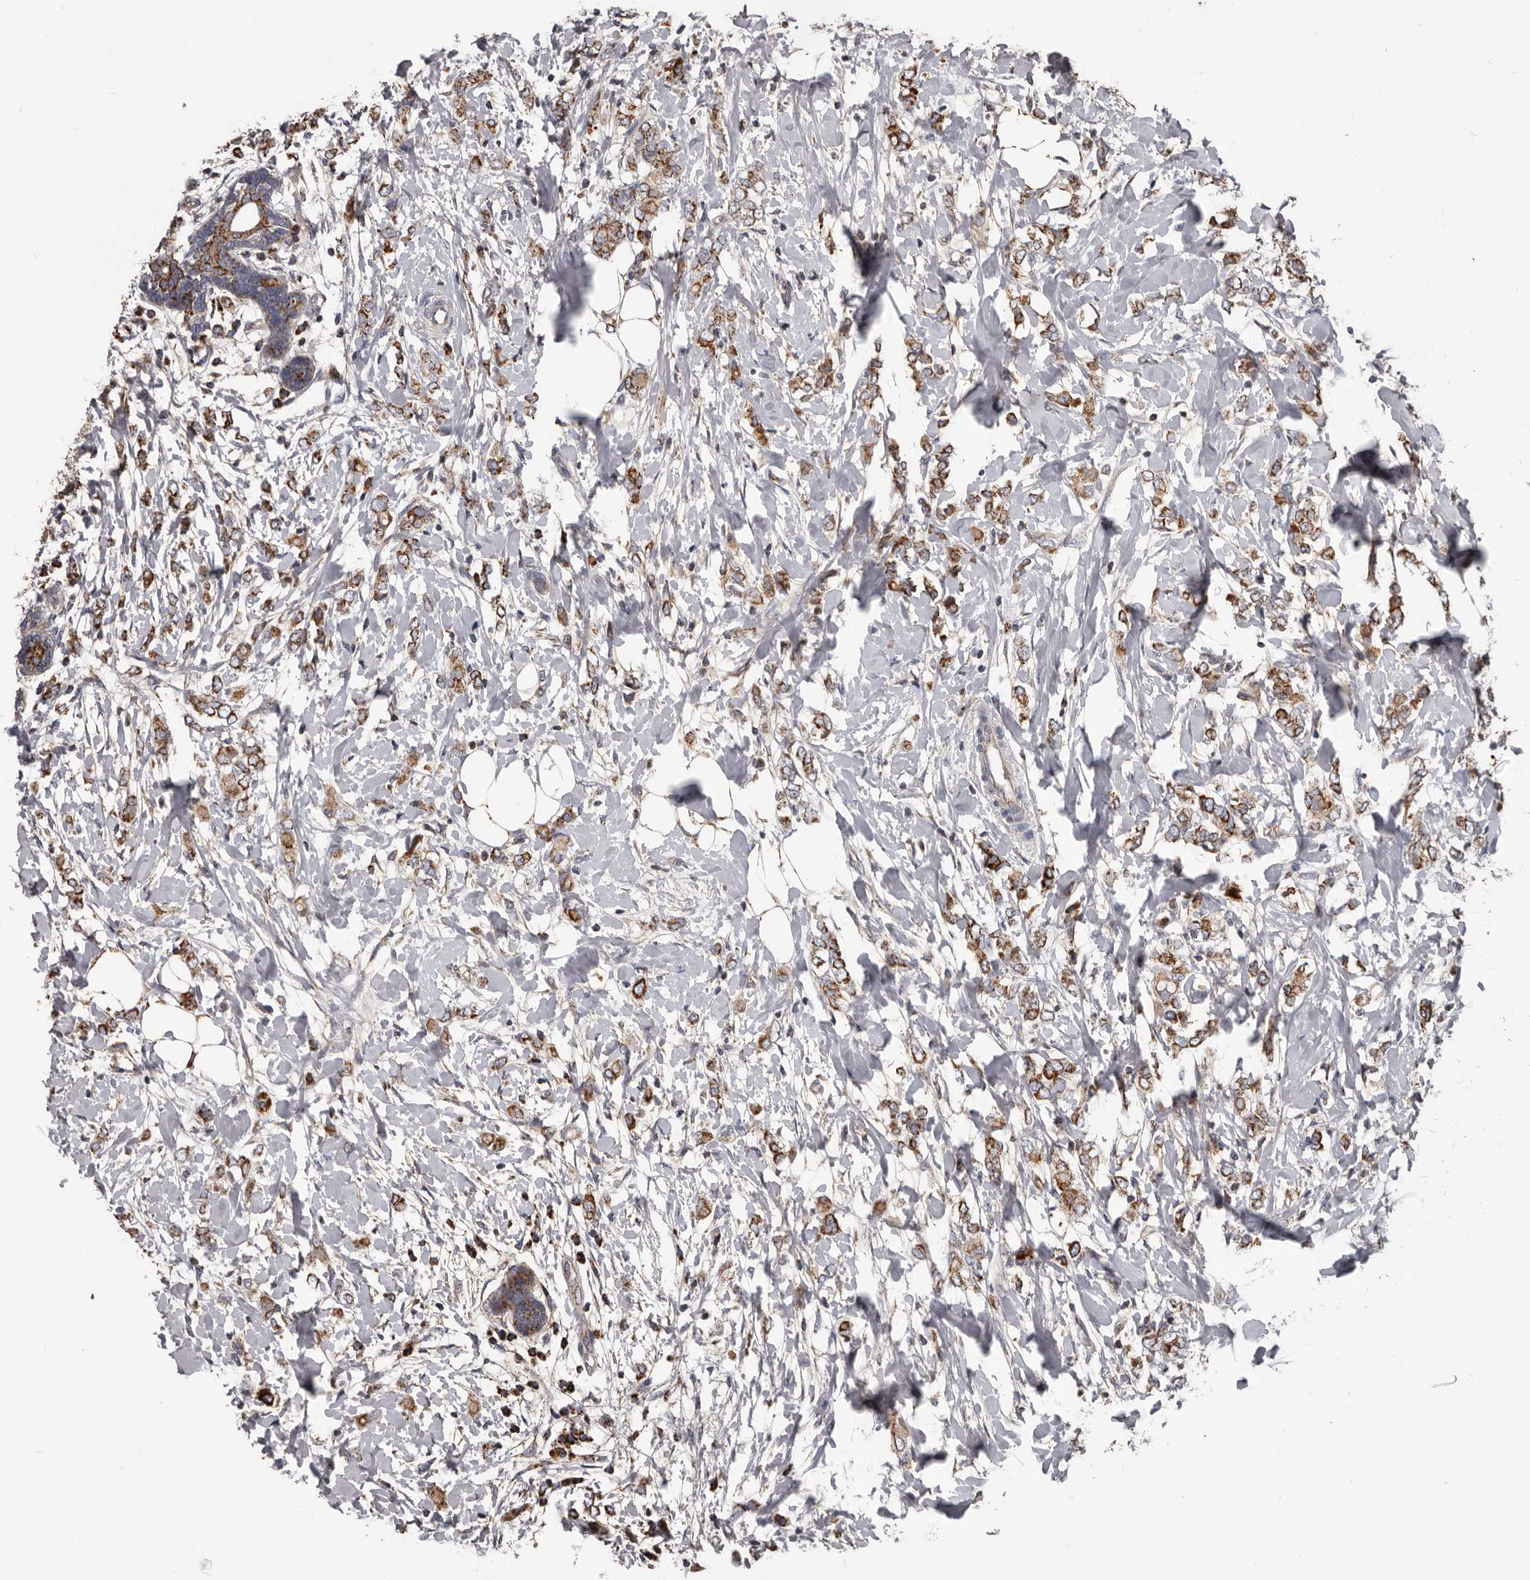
{"staining": {"intensity": "moderate", "quantity": ">75%", "location": "cytoplasmic/membranous"}, "tissue": "breast cancer", "cell_type": "Tumor cells", "image_type": "cancer", "snomed": [{"axis": "morphology", "description": "Normal tissue, NOS"}, {"axis": "morphology", "description": "Lobular carcinoma"}, {"axis": "topography", "description": "Breast"}], "caption": "Approximately >75% of tumor cells in breast lobular carcinoma demonstrate moderate cytoplasmic/membranous protein staining as visualized by brown immunohistochemical staining.", "gene": "ALDH5A1", "patient": {"sex": "female", "age": 47}}